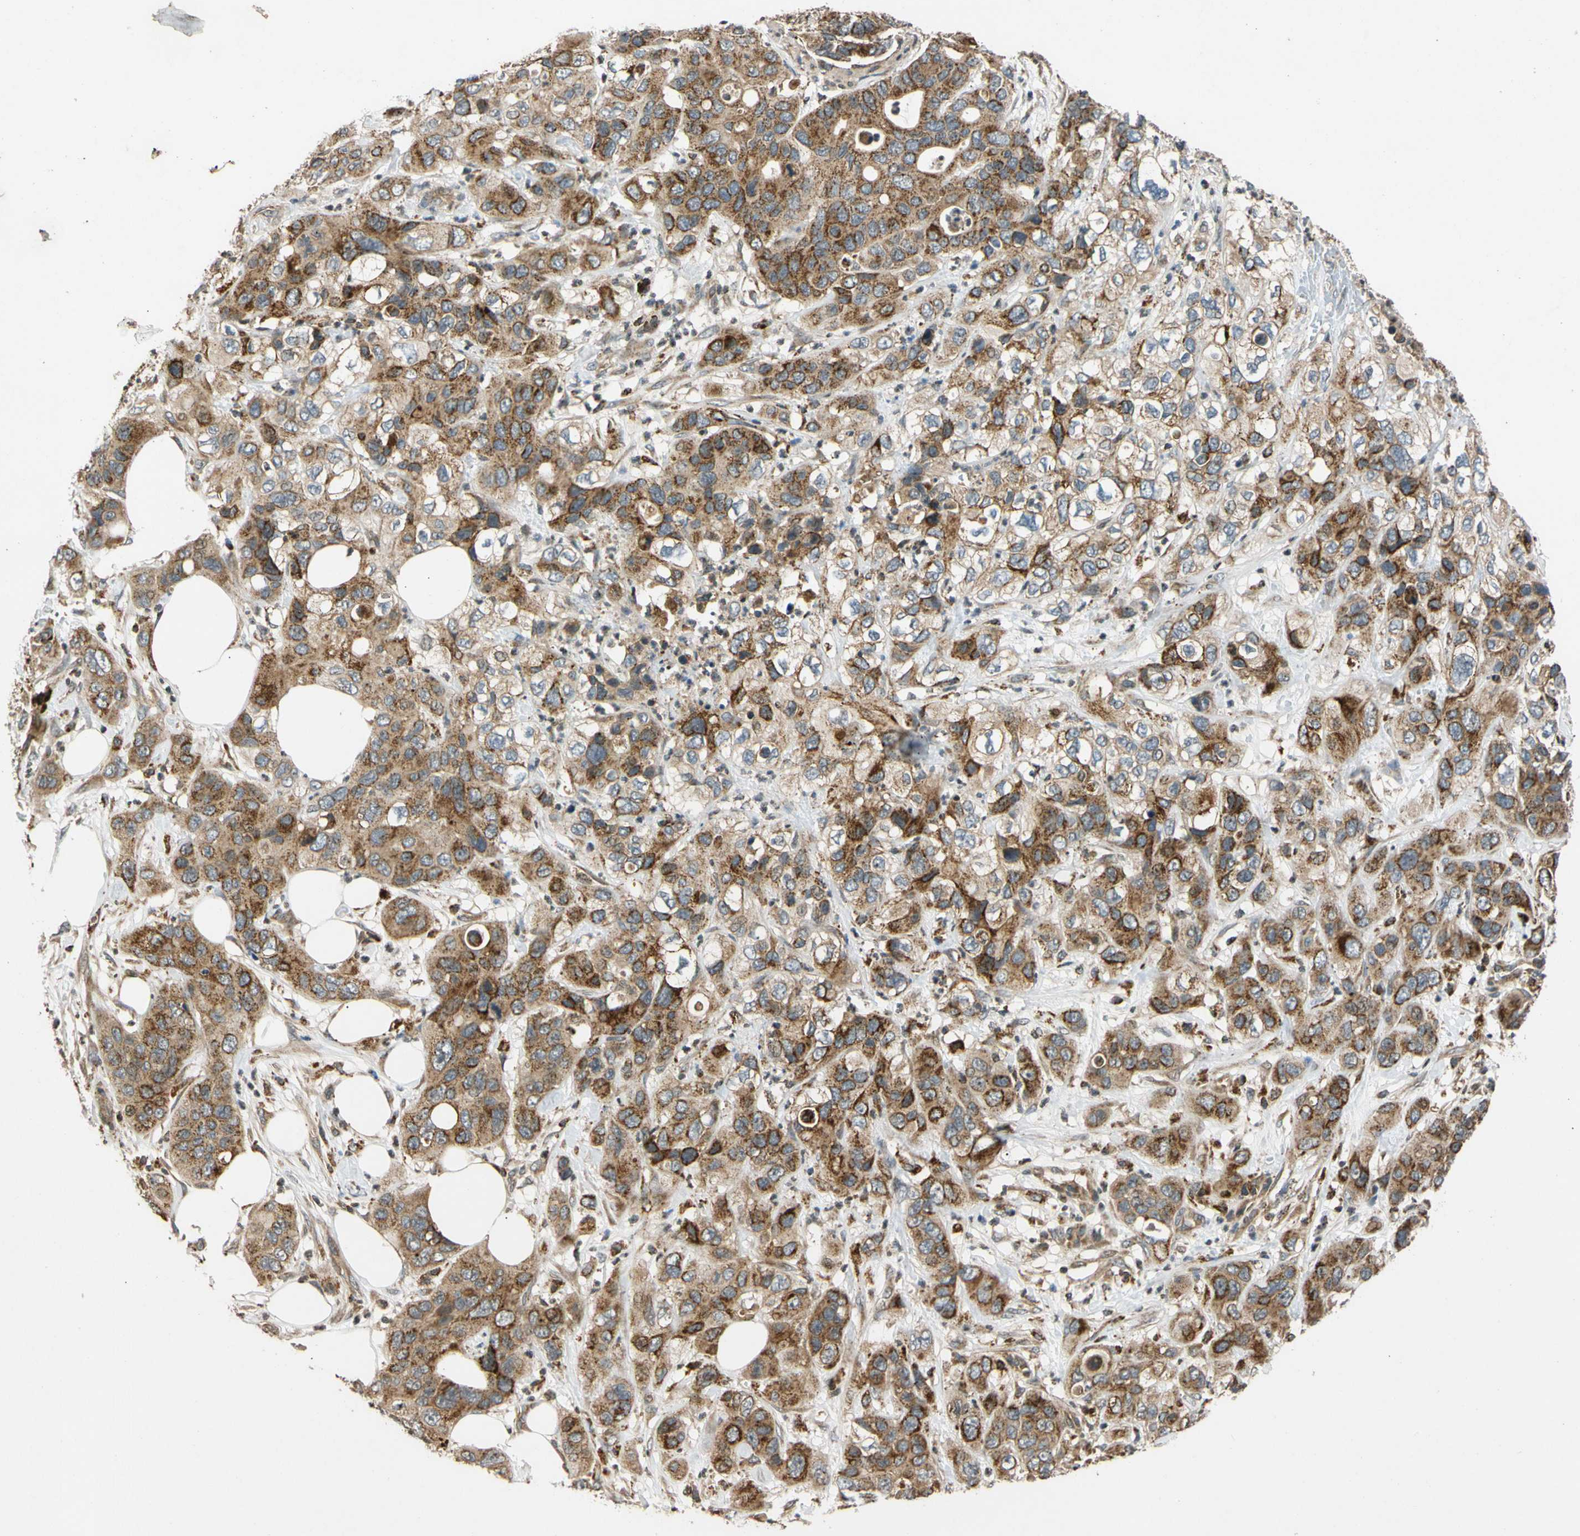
{"staining": {"intensity": "strong", "quantity": ">75%", "location": "cytoplasmic/membranous"}, "tissue": "pancreatic cancer", "cell_type": "Tumor cells", "image_type": "cancer", "snomed": [{"axis": "morphology", "description": "Adenocarcinoma, NOS"}, {"axis": "topography", "description": "Pancreas"}], "caption": "Strong cytoplasmic/membranous staining for a protein is present in about >75% of tumor cells of pancreatic cancer using IHC.", "gene": "MRPS22", "patient": {"sex": "female", "age": 71}}